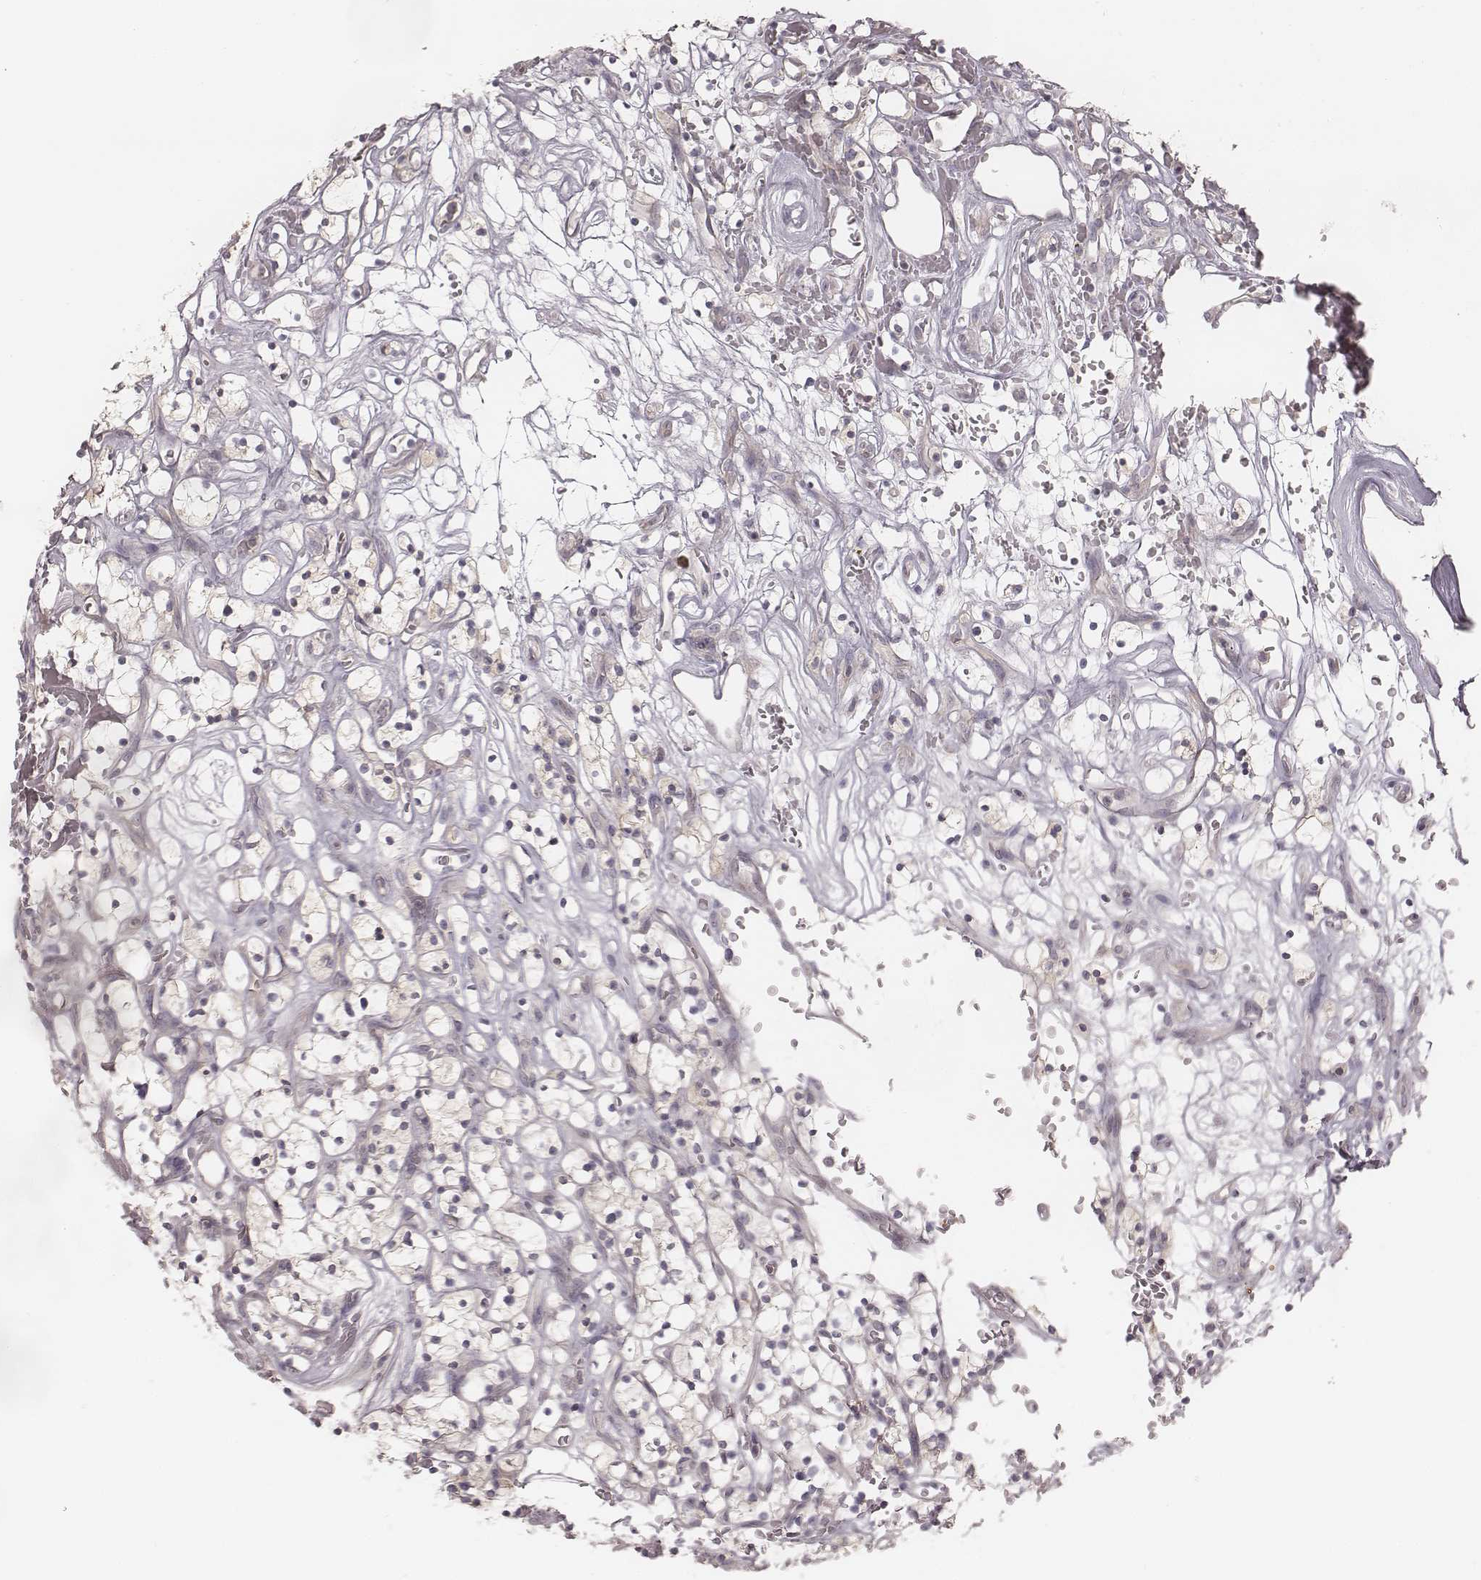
{"staining": {"intensity": "weak", "quantity": ">75%", "location": "cytoplasmic/membranous"}, "tissue": "renal cancer", "cell_type": "Tumor cells", "image_type": "cancer", "snomed": [{"axis": "morphology", "description": "Adenocarcinoma, NOS"}, {"axis": "topography", "description": "Kidney"}], "caption": "Renal cancer was stained to show a protein in brown. There is low levels of weak cytoplasmic/membranous staining in about >75% of tumor cells.", "gene": "TDRD5", "patient": {"sex": "female", "age": 64}}